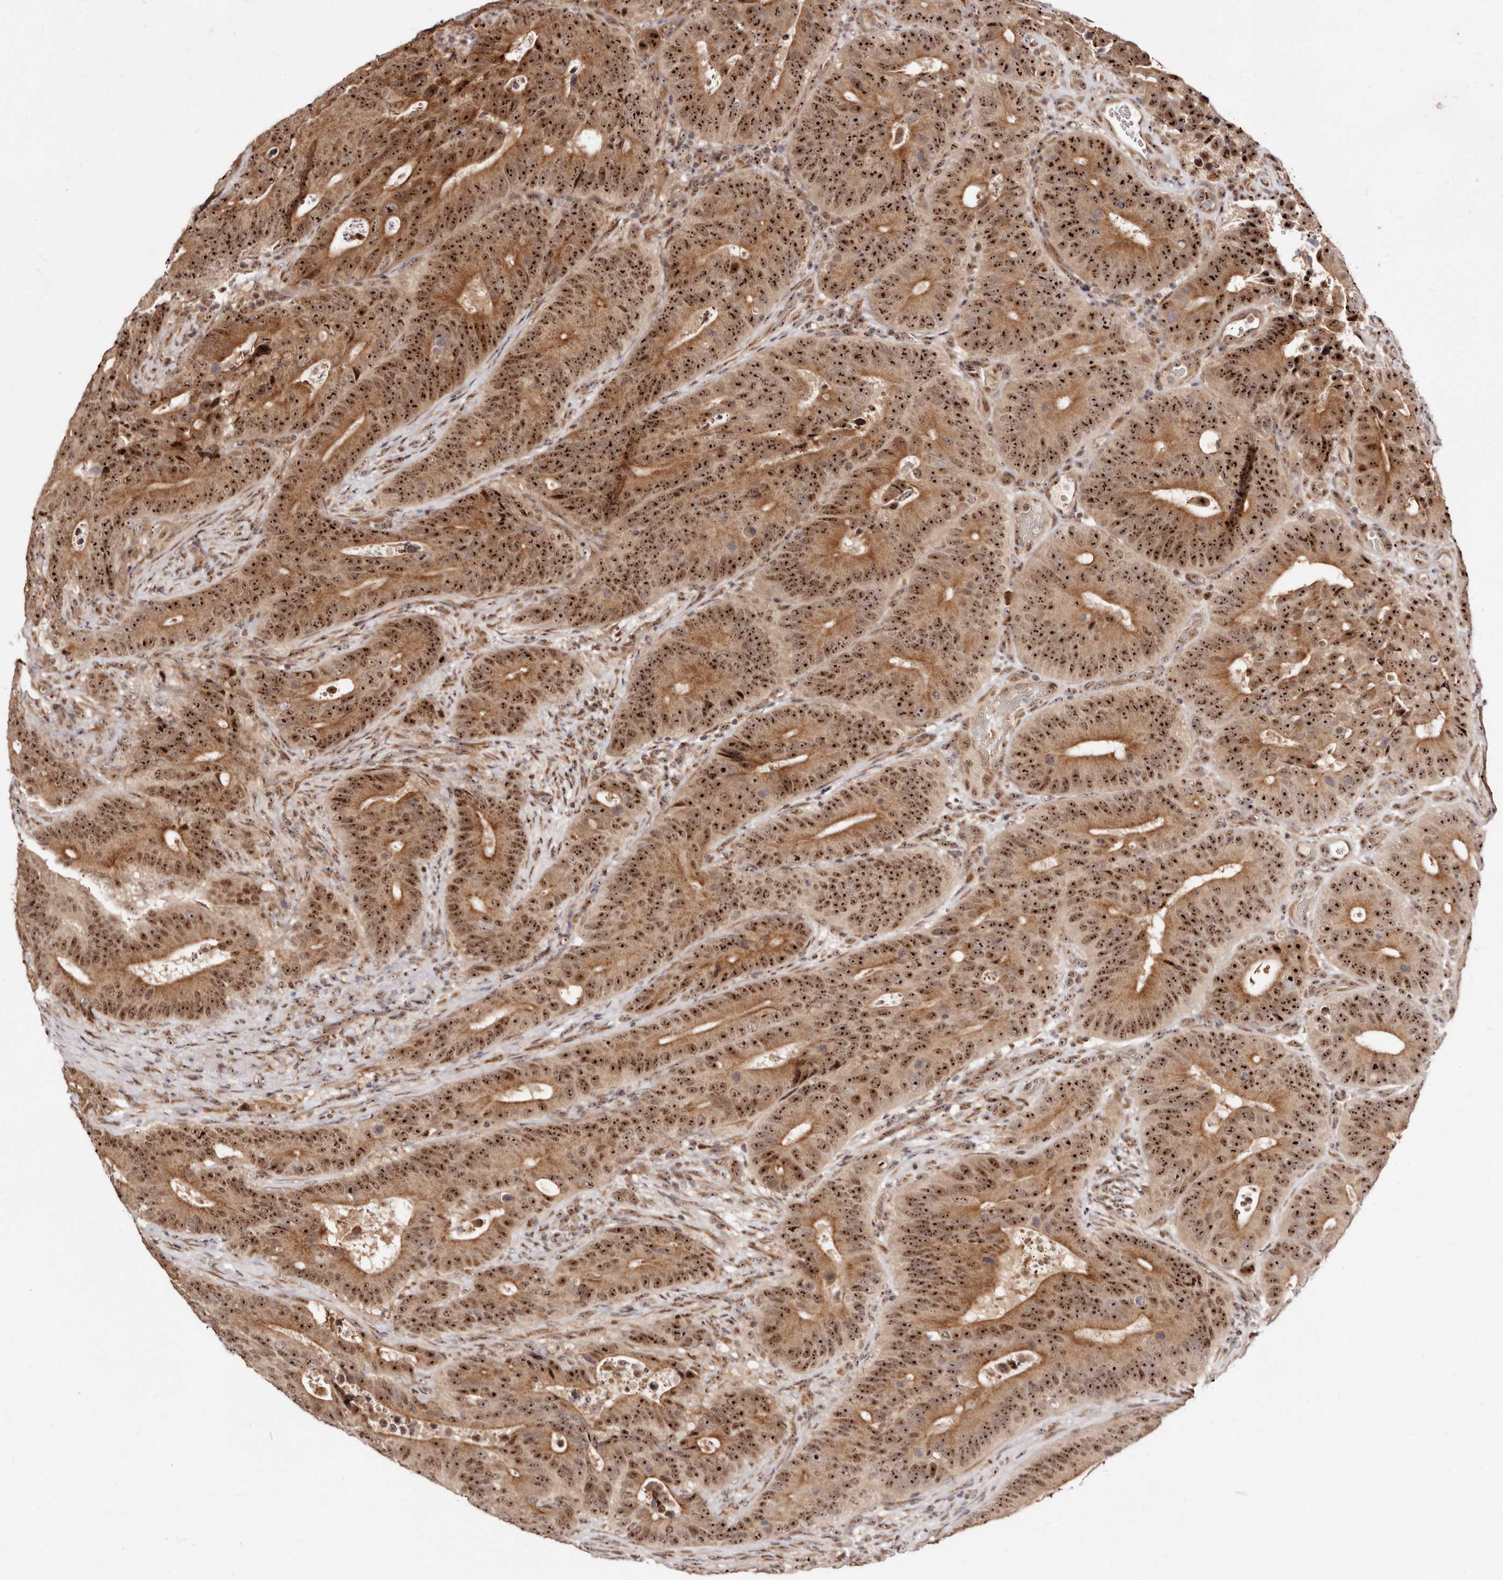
{"staining": {"intensity": "strong", "quantity": ">75%", "location": "cytoplasmic/membranous,nuclear"}, "tissue": "colorectal cancer", "cell_type": "Tumor cells", "image_type": "cancer", "snomed": [{"axis": "morphology", "description": "Adenocarcinoma, NOS"}, {"axis": "topography", "description": "Colon"}], "caption": "Protein analysis of colorectal cancer (adenocarcinoma) tissue displays strong cytoplasmic/membranous and nuclear expression in about >75% of tumor cells. The staining is performed using DAB brown chromogen to label protein expression. The nuclei are counter-stained blue using hematoxylin.", "gene": "APOL6", "patient": {"sex": "male", "age": 83}}